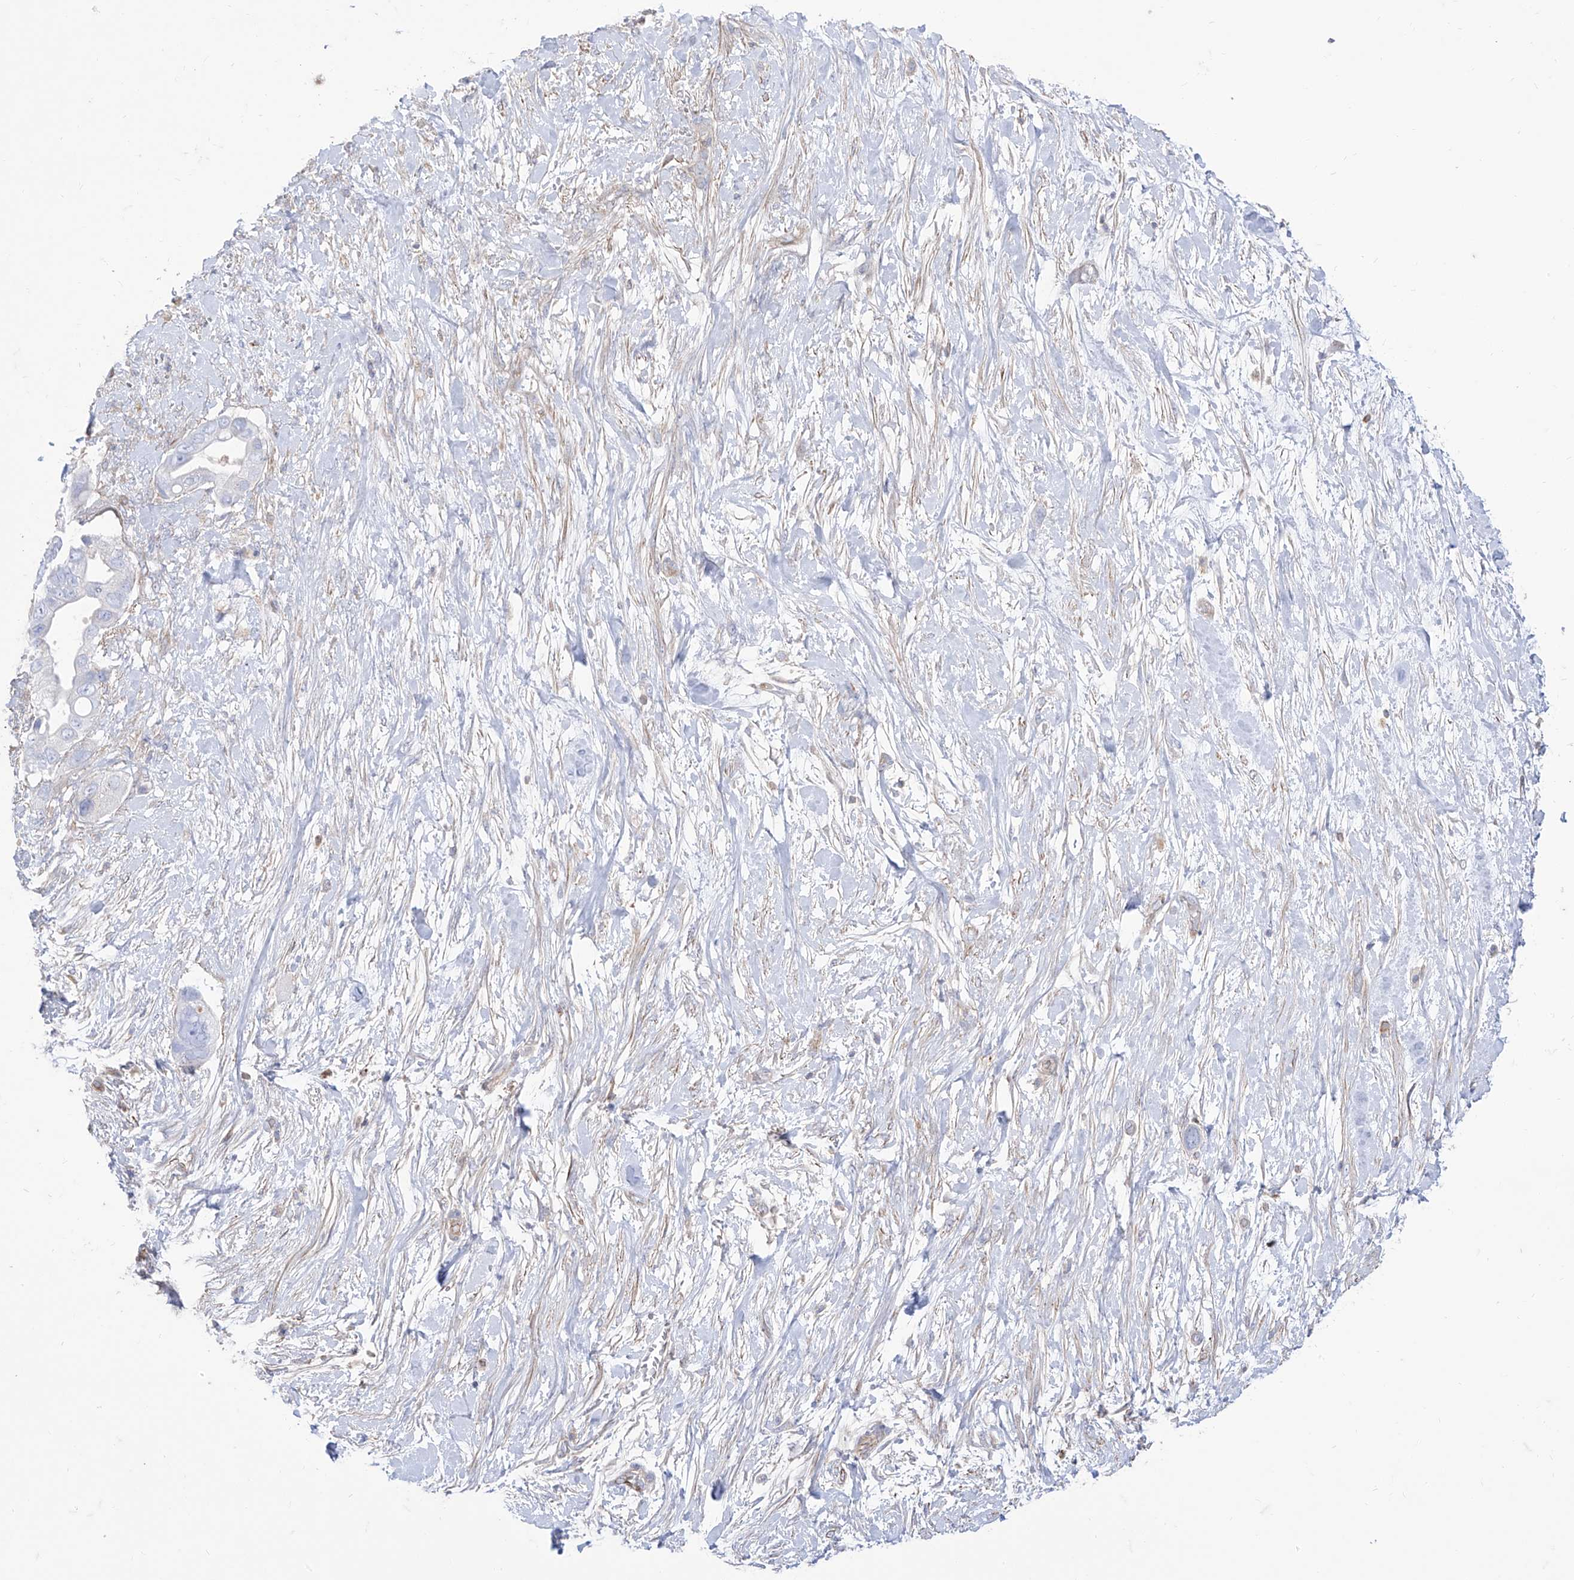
{"staining": {"intensity": "negative", "quantity": "none", "location": "none"}, "tissue": "pancreatic cancer", "cell_type": "Tumor cells", "image_type": "cancer", "snomed": [{"axis": "morphology", "description": "Adenocarcinoma, NOS"}, {"axis": "topography", "description": "Pancreas"}], "caption": "An image of pancreatic cancer stained for a protein demonstrates no brown staining in tumor cells.", "gene": "C1orf74", "patient": {"sex": "male", "age": 68}}